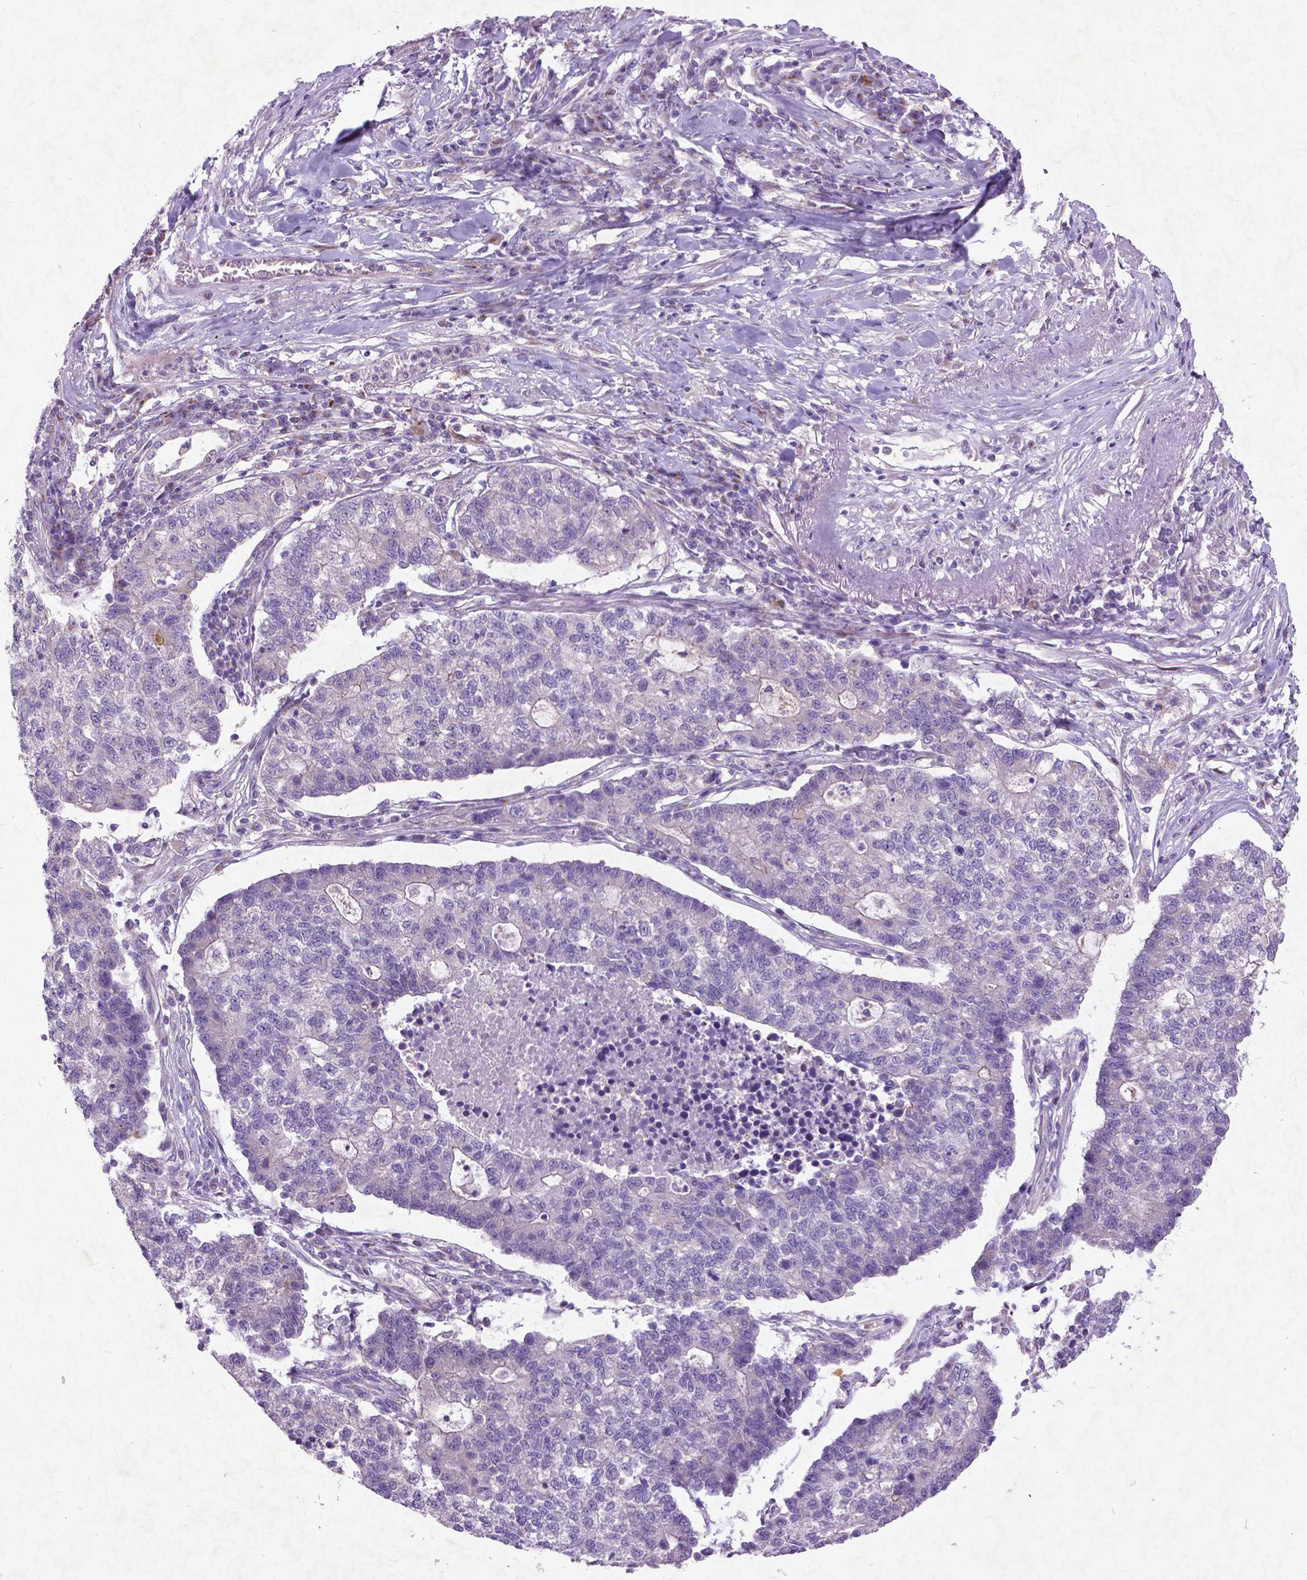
{"staining": {"intensity": "negative", "quantity": "none", "location": "none"}, "tissue": "lung cancer", "cell_type": "Tumor cells", "image_type": "cancer", "snomed": [{"axis": "morphology", "description": "Adenocarcinoma, NOS"}, {"axis": "topography", "description": "Lung"}], "caption": "An IHC histopathology image of lung adenocarcinoma is shown. There is no staining in tumor cells of lung adenocarcinoma. (DAB immunohistochemistry visualized using brightfield microscopy, high magnification).", "gene": "ATG4D", "patient": {"sex": "male", "age": 57}}